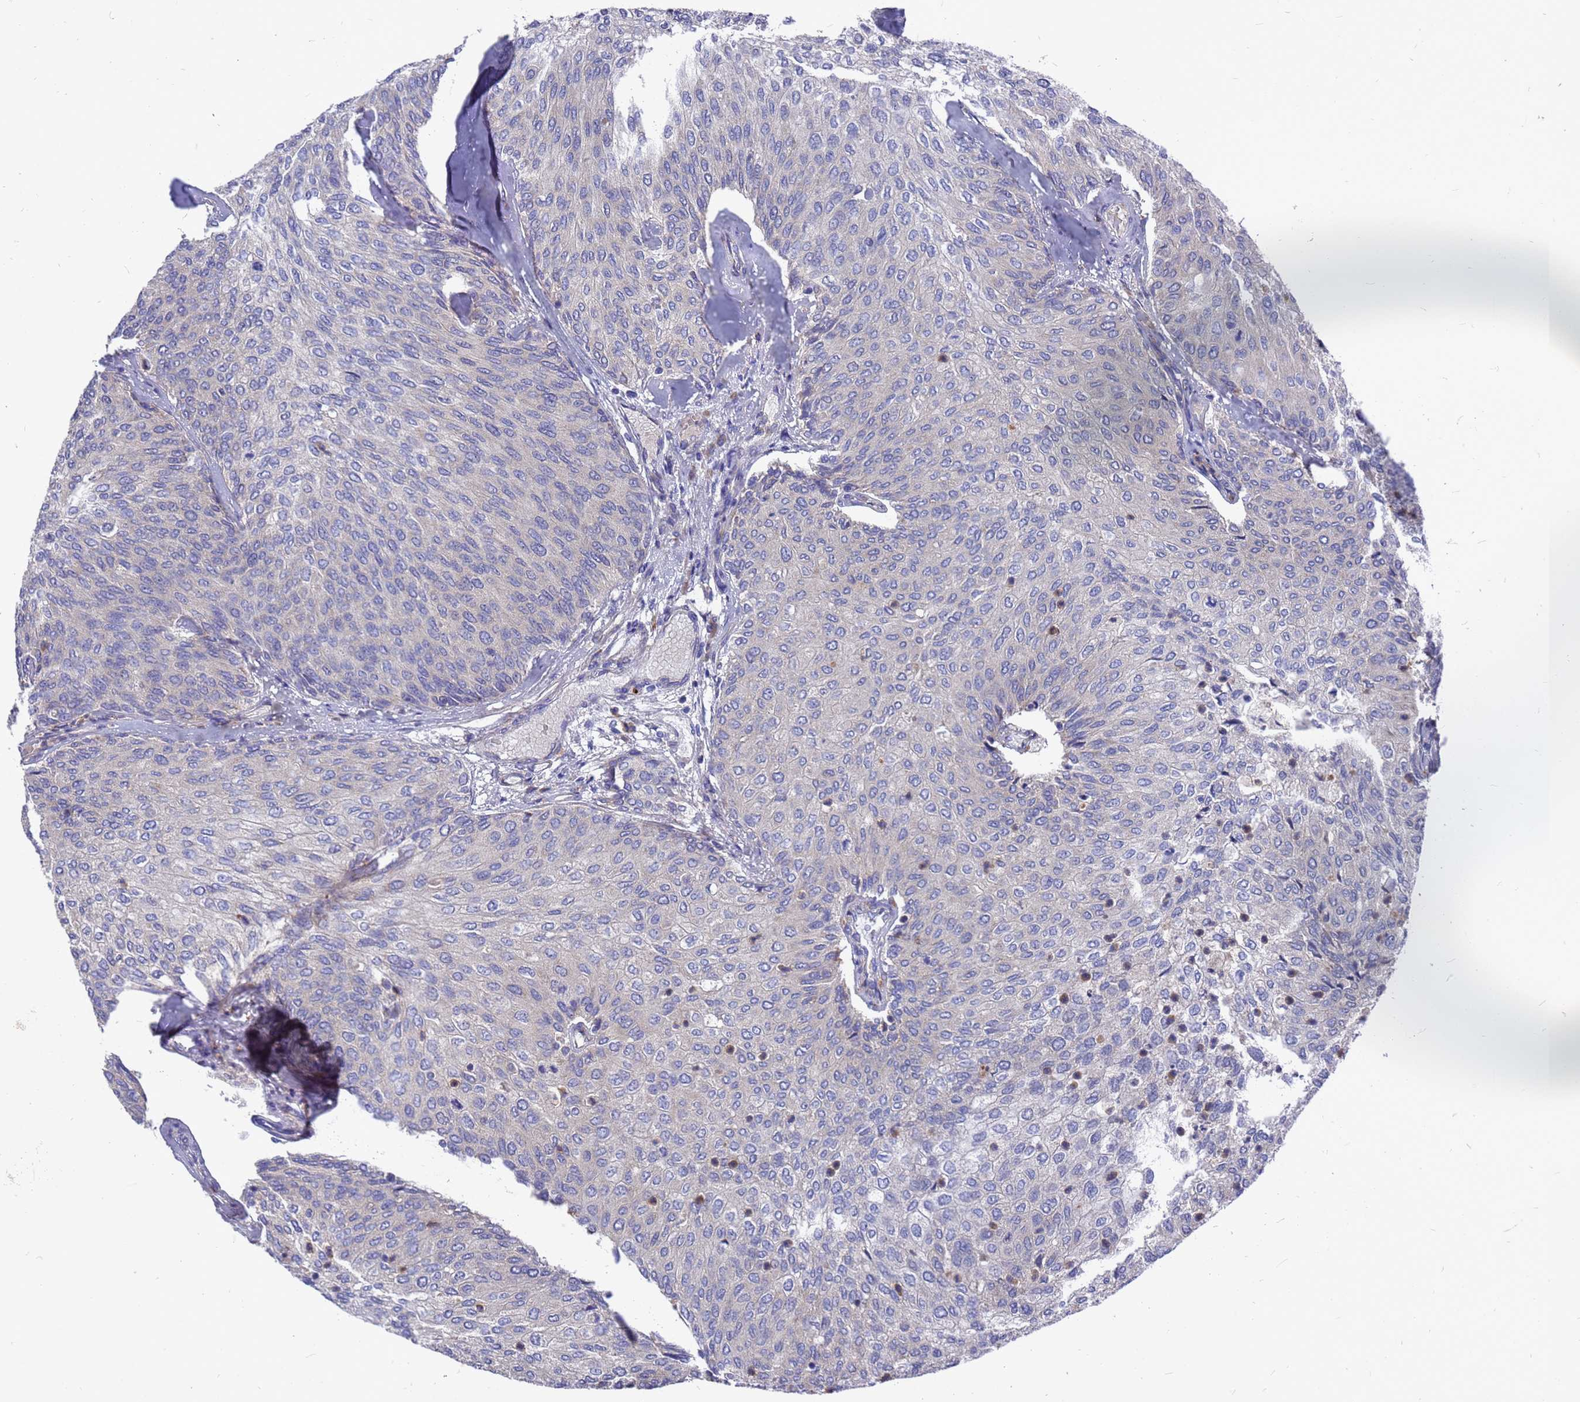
{"staining": {"intensity": "negative", "quantity": "none", "location": "none"}, "tissue": "urothelial cancer", "cell_type": "Tumor cells", "image_type": "cancer", "snomed": [{"axis": "morphology", "description": "Urothelial carcinoma, Low grade"}, {"axis": "topography", "description": "Urinary bladder"}], "caption": "Immunohistochemistry (IHC) of human urothelial carcinoma (low-grade) shows no expression in tumor cells.", "gene": "ZNF717", "patient": {"sex": "female", "age": 79}}